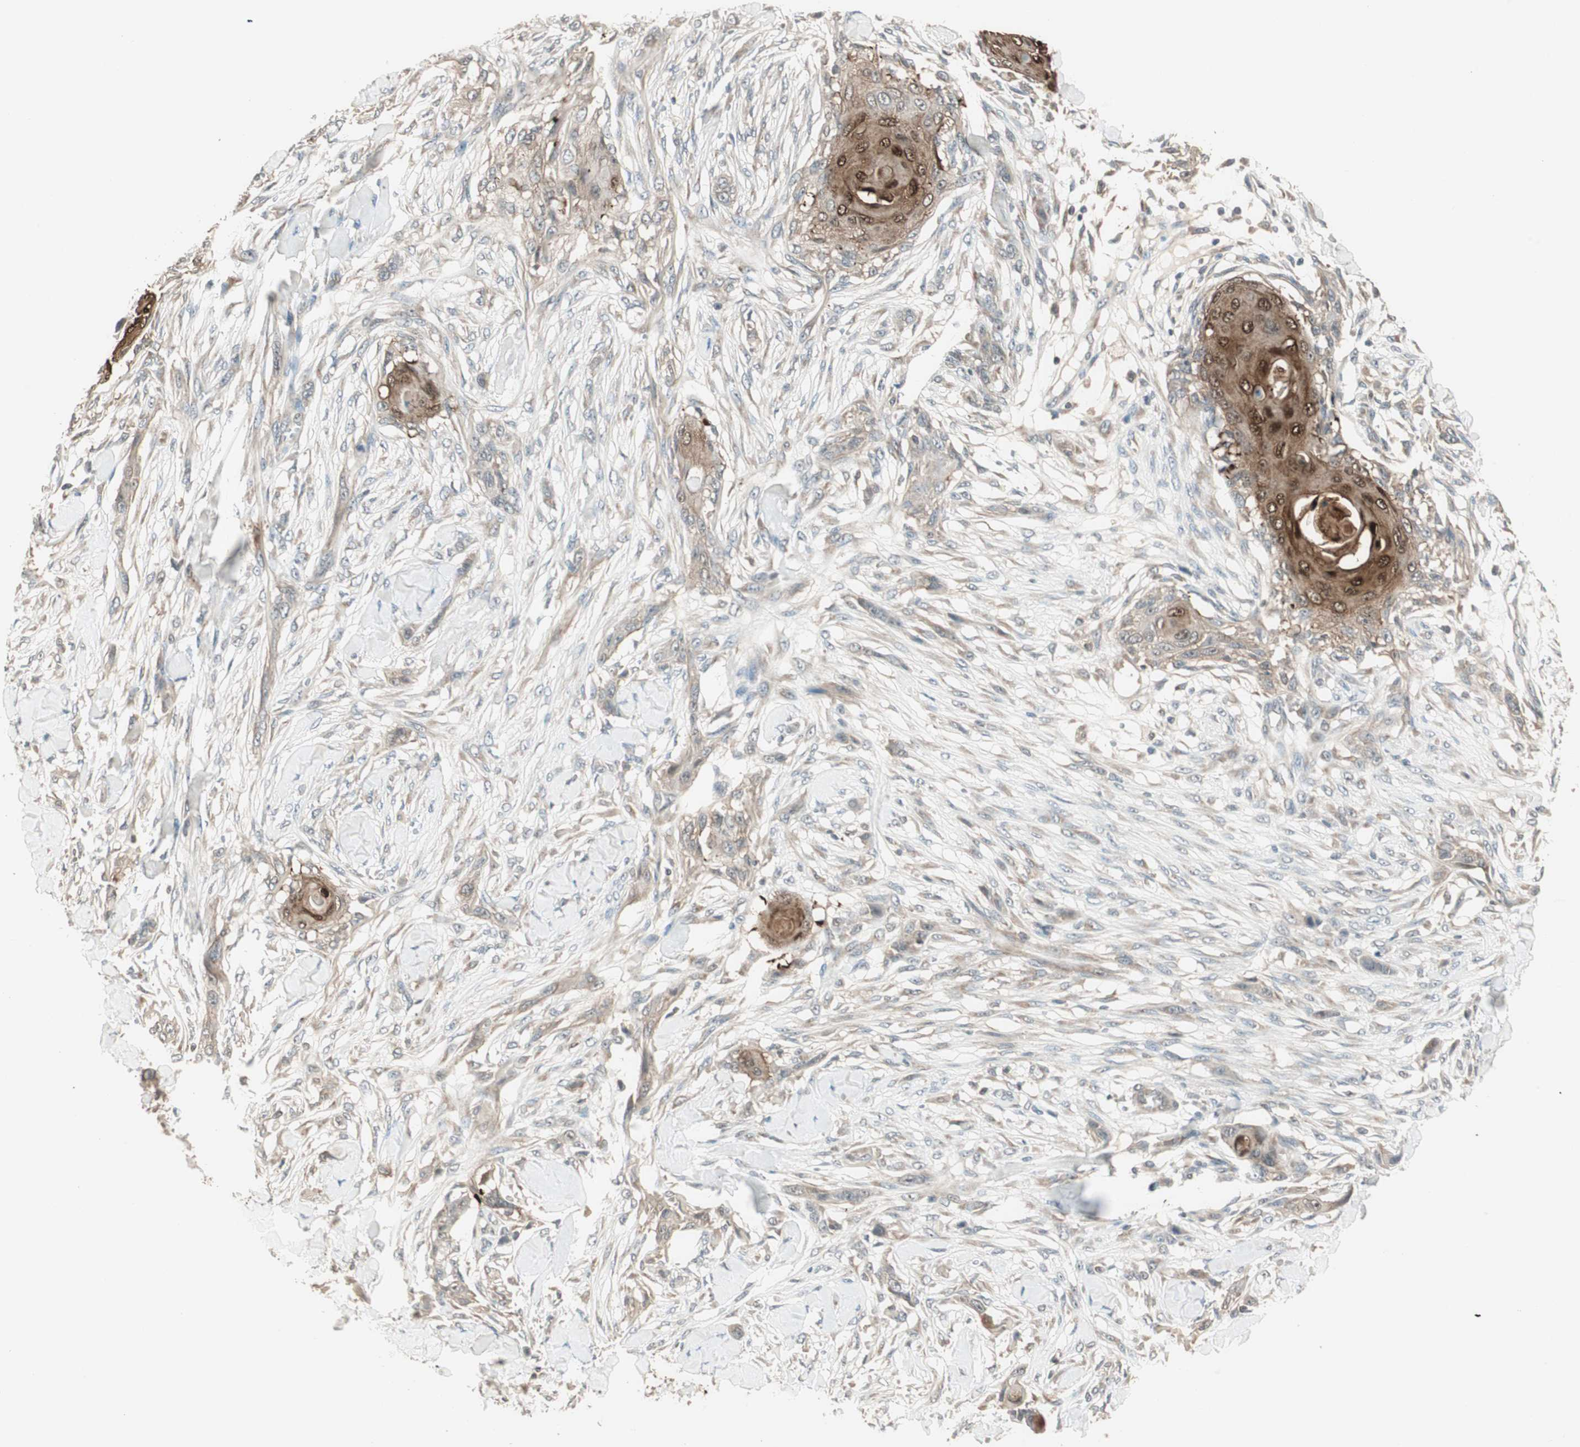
{"staining": {"intensity": "strong", "quantity": ">75%", "location": "cytoplasmic/membranous,nuclear"}, "tissue": "skin cancer", "cell_type": "Tumor cells", "image_type": "cancer", "snomed": [{"axis": "morphology", "description": "Squamous cell carcinoma, NOS"}, {"axis": "topography", "description": "Skin"}], "caption": "A micrograph showing strong cytoplasmic/membranous and nuclear expression in approximately >75% of tumor cells in skin cancer (squamous cell carcinoma), as visualized by brown immunohistochemical staining.", "gene": "TRIM21", "patient": {"sex": "female", "age": 59}}